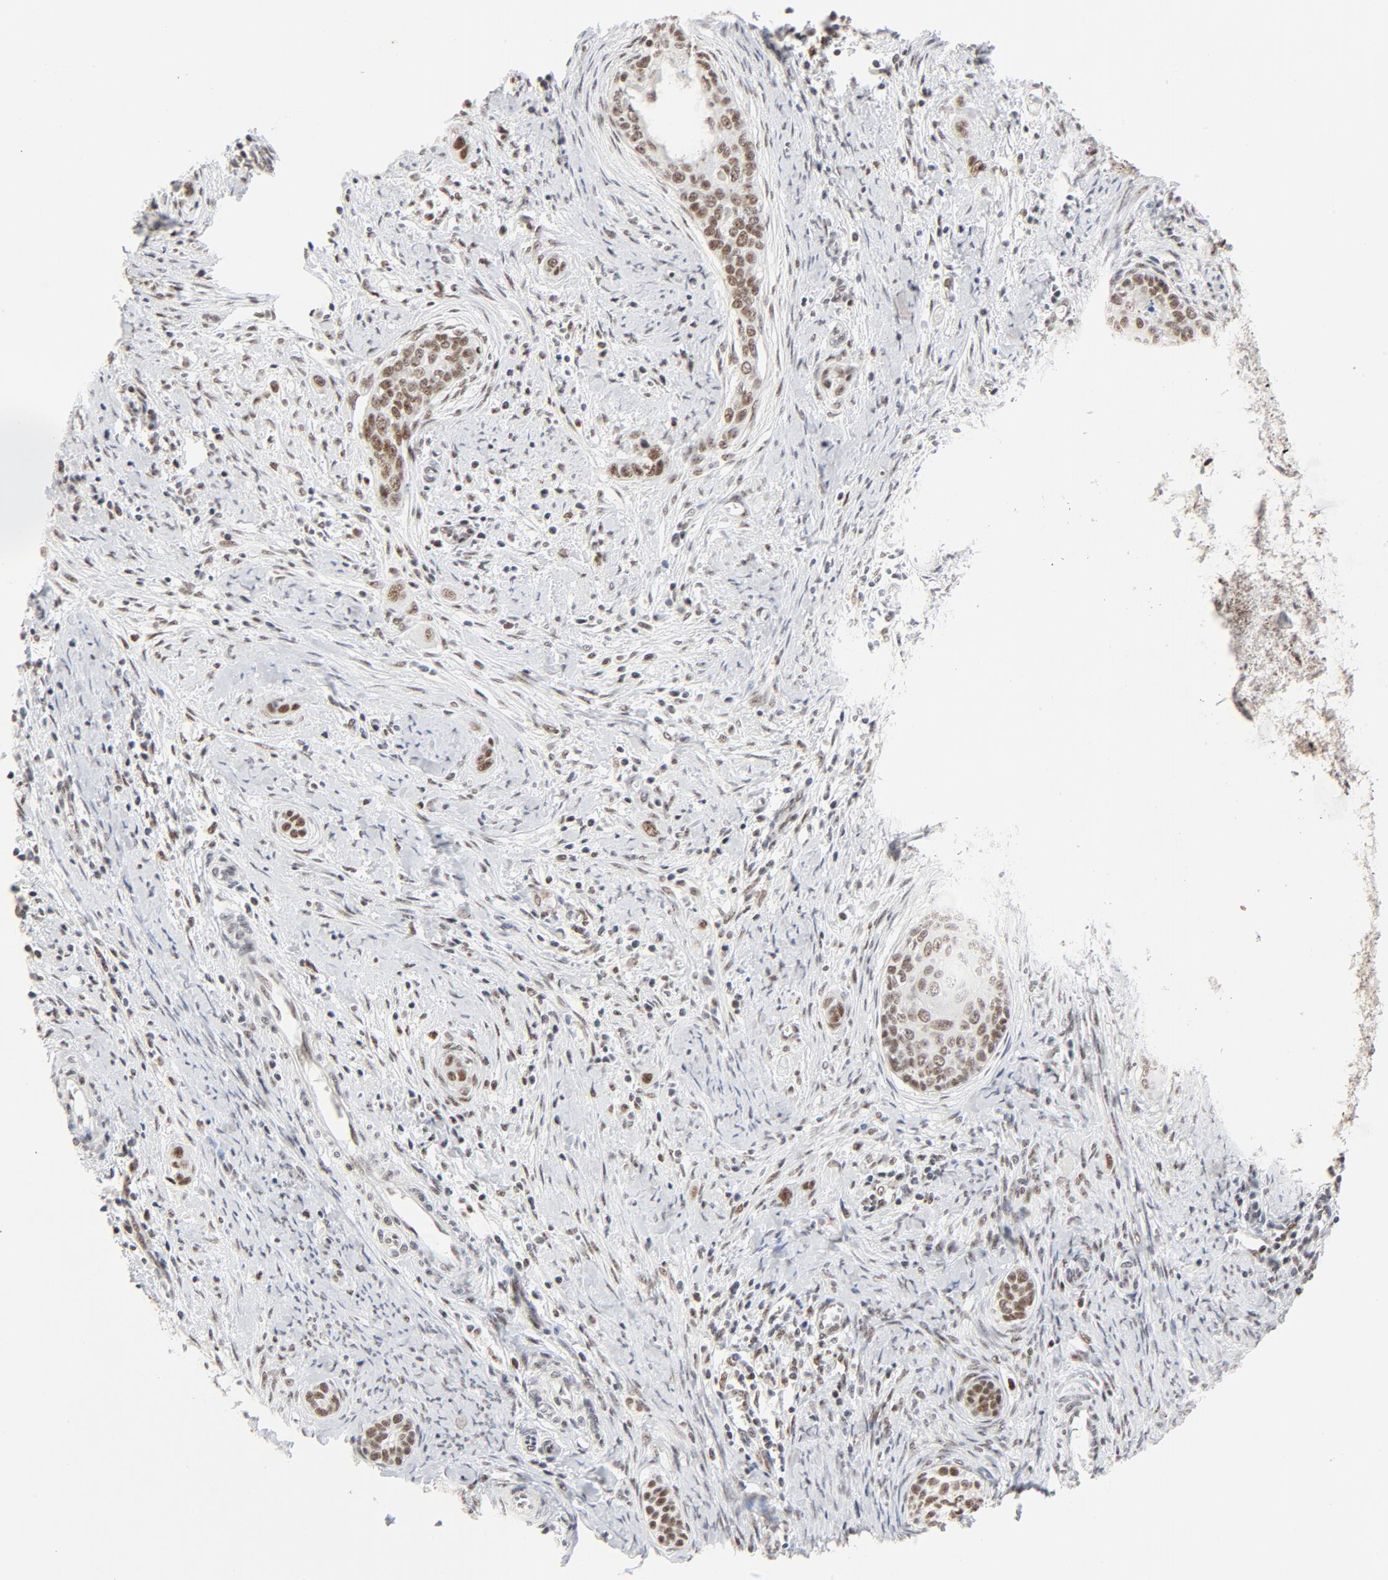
{"staining": {"intensity": "moderate", "quantity": ">75%", "location": "nuclear"}, "tissue": "cervical cancer", "cell_type": "Tumor cells", "image_type": "cancer", "snomed": [{"axis": "morphology", "description": "Squamous cell carcinoma, NOS"}, {"axis": "topography", "description": "Cervix"}], "caption": "Moderate nuclear positivity for a protein is seen in approximately >75% of tumor cells of cervical cancer using IHC.", "gene": "GTF2H1", "patient": {"sex": "female", "age": 33}}